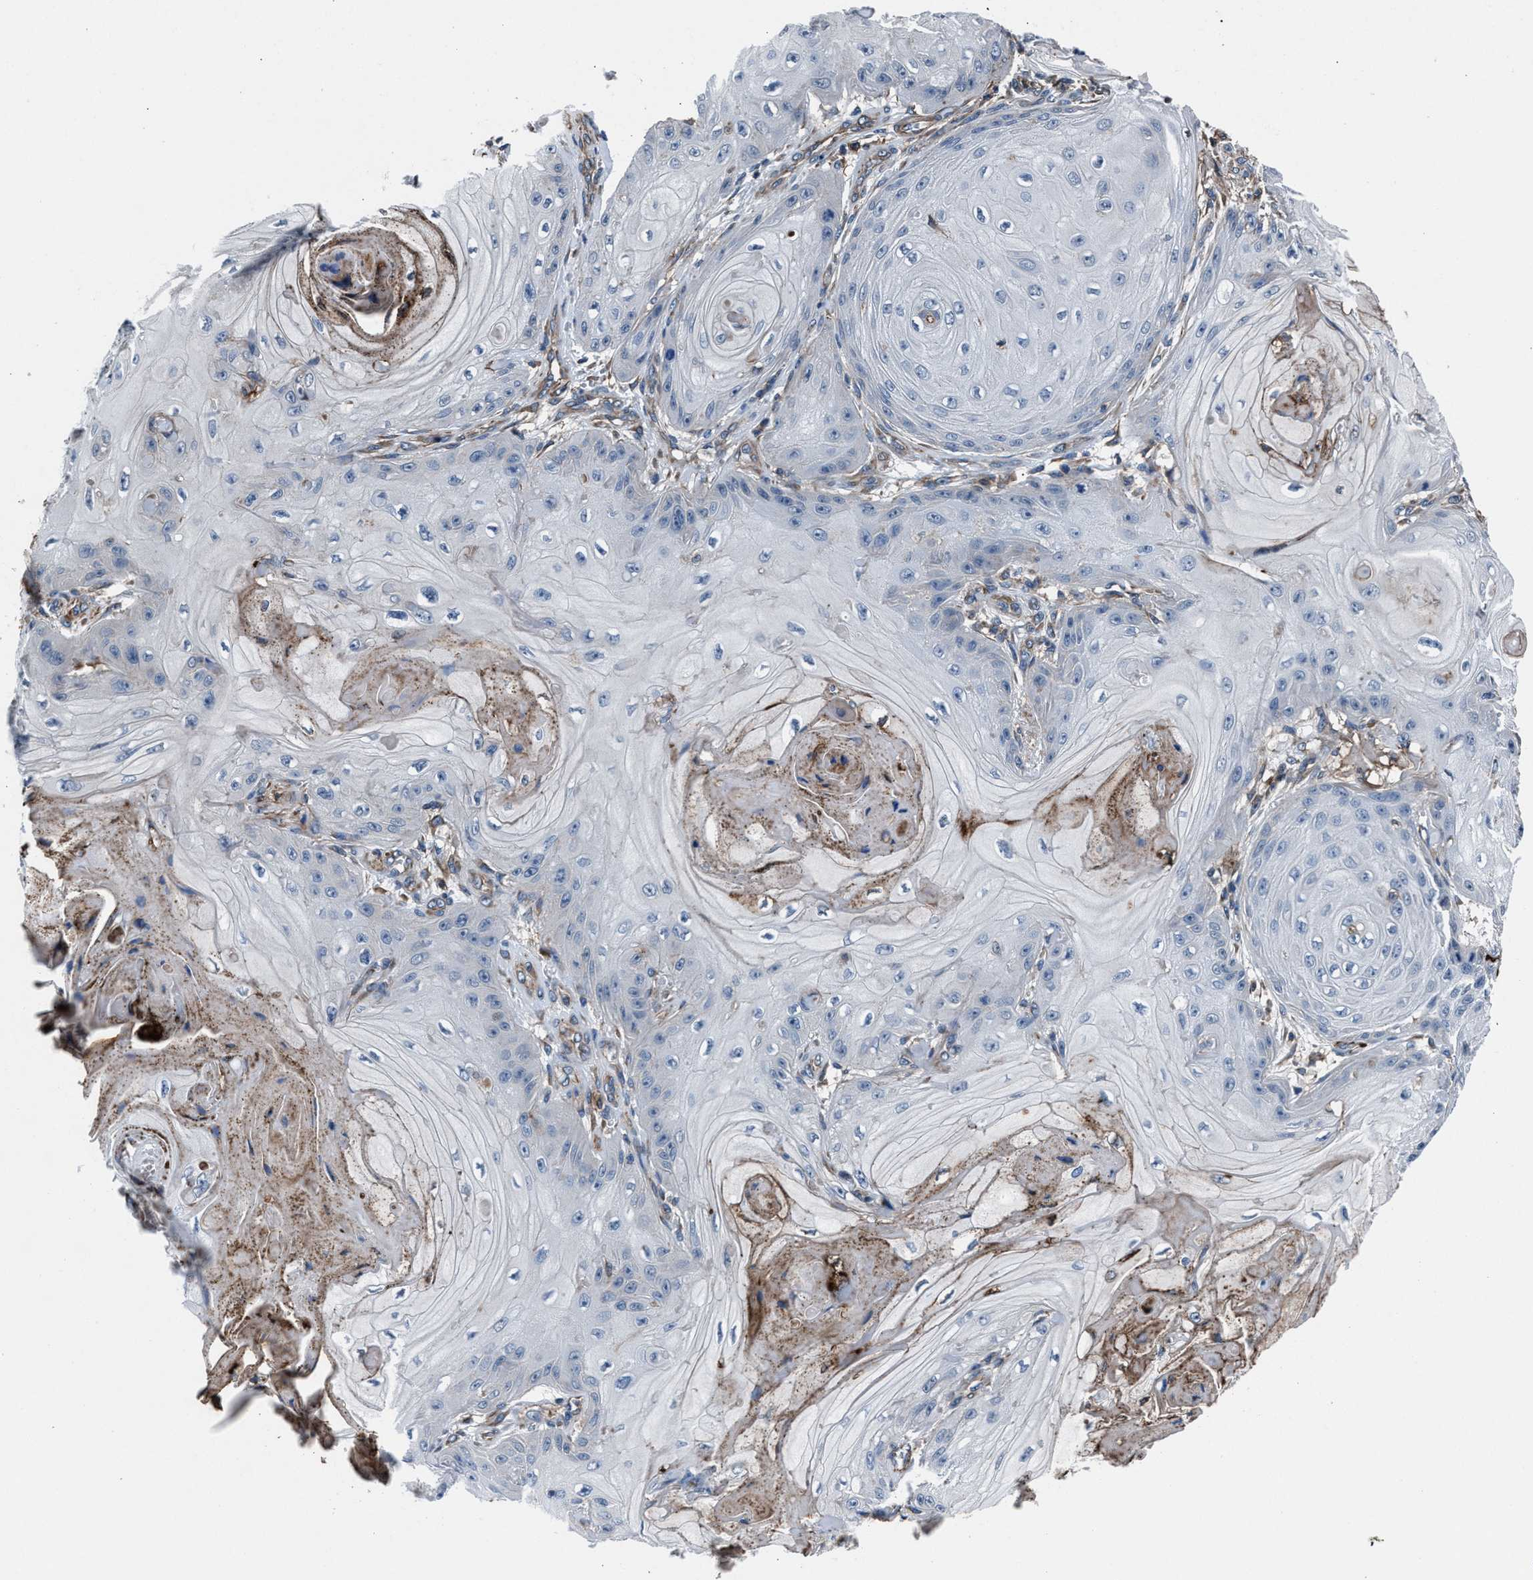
{"staining": {"intensity": "negative", "quantity": "none", "location": "none"}, "tissue": "skin cancer", "cell_type": "Tumor cells", "image_type": "cancer", "snomed": [{"axis": "morphology", "description": "Squamous cell carcinoma, NOS"}, {"axis": "topography", "description": "Skin"}], "caption": "High power microscopy photomicrograph of an IHC histopathology image of squamous cell carcinoma (skin), revealing no significant expression in tumor cells.", "gene": "MFSD11", "patient": {"sex": "male", "age": 74}}